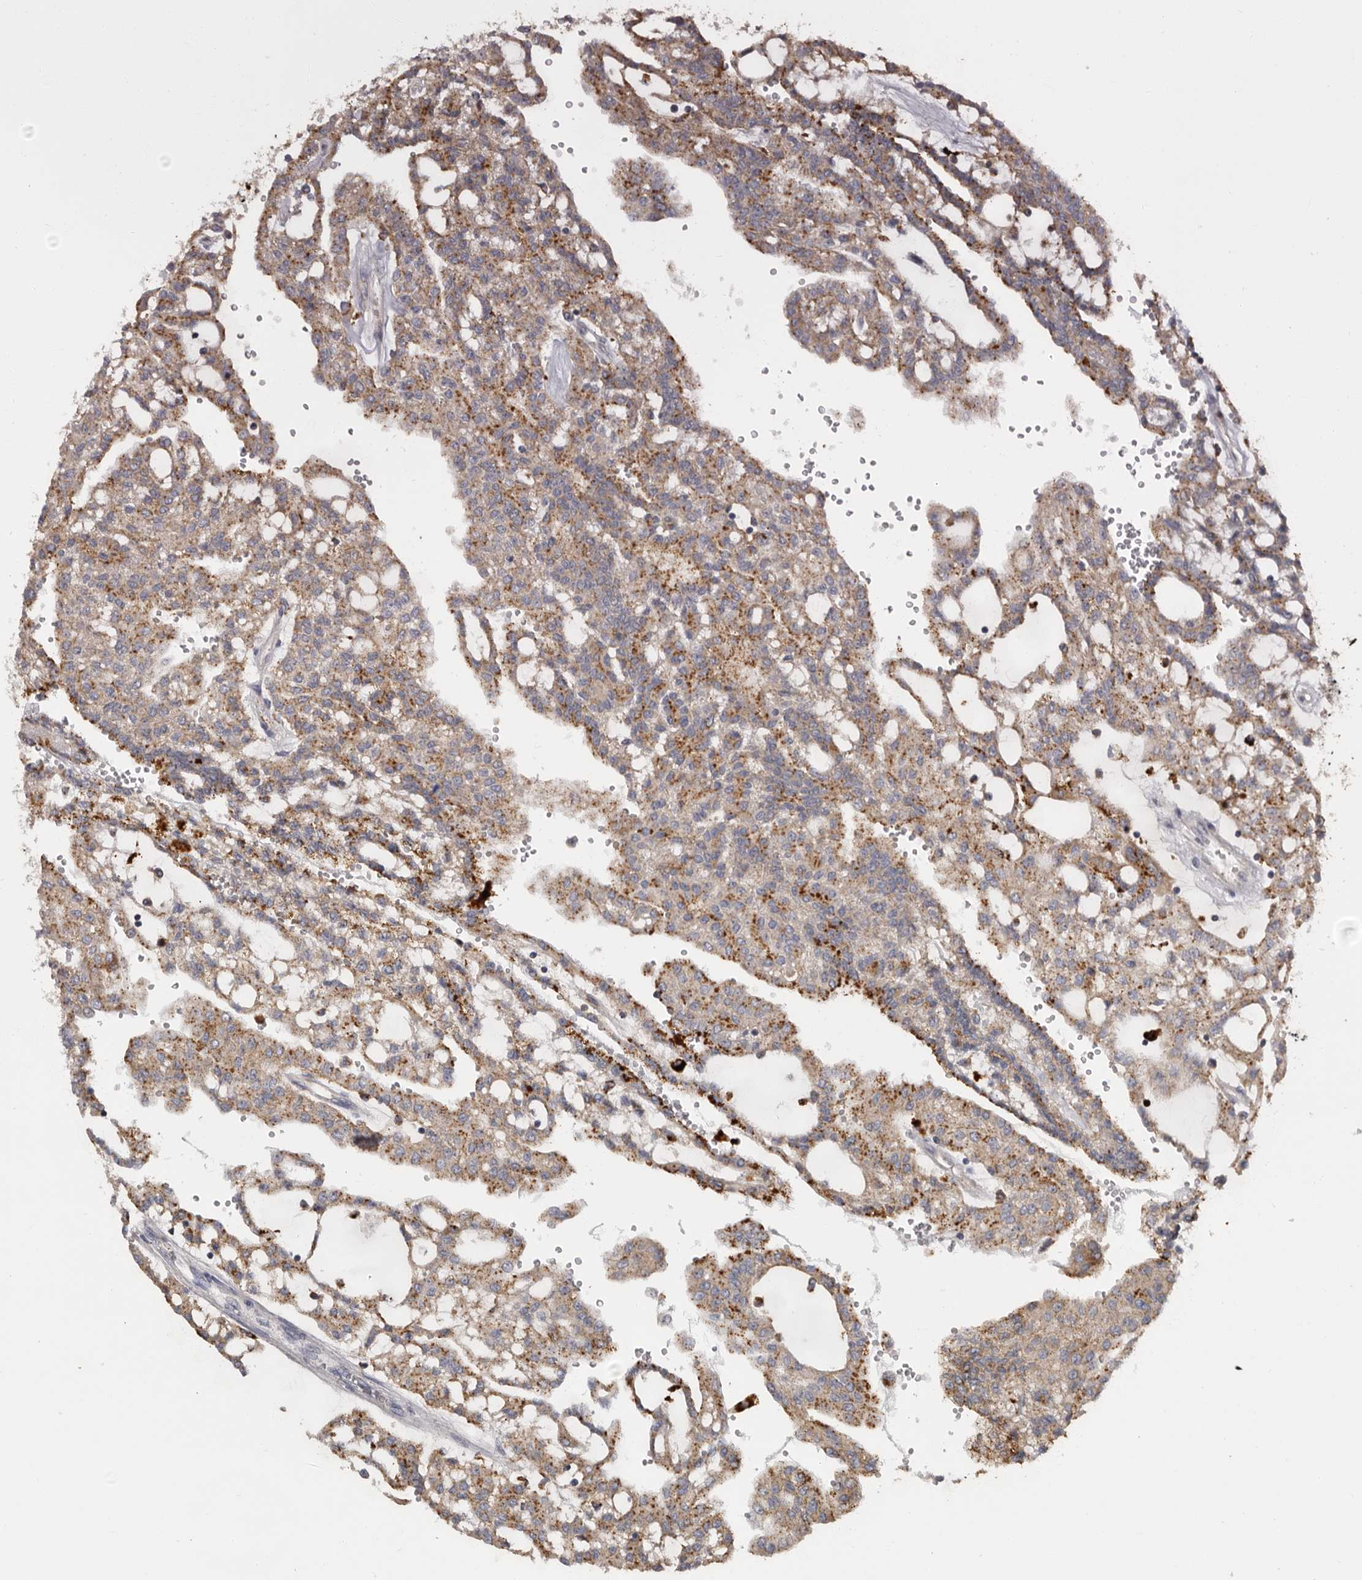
{"staining": {"intensity": "moderate", "quantity": ">75%", "location": "cytoplasmic/membranous"}, "tissue": "renal cancer", "cell_type": "Tumor cells", "image_type": "cancer", "snomed": [{"axis": "morphology", "description": "Adenocarcinoma, NOS"}, {"axis": "topography", "description": "Kidney"}], "caption": "Renal adenocarcinoma stained for a protein (brown) shows moderate cytoplasmic/membranous positive positivity in approximately >75% of tumor cells.", "gene": "DAP", "patient": {"sex": "male", "age": 63}}